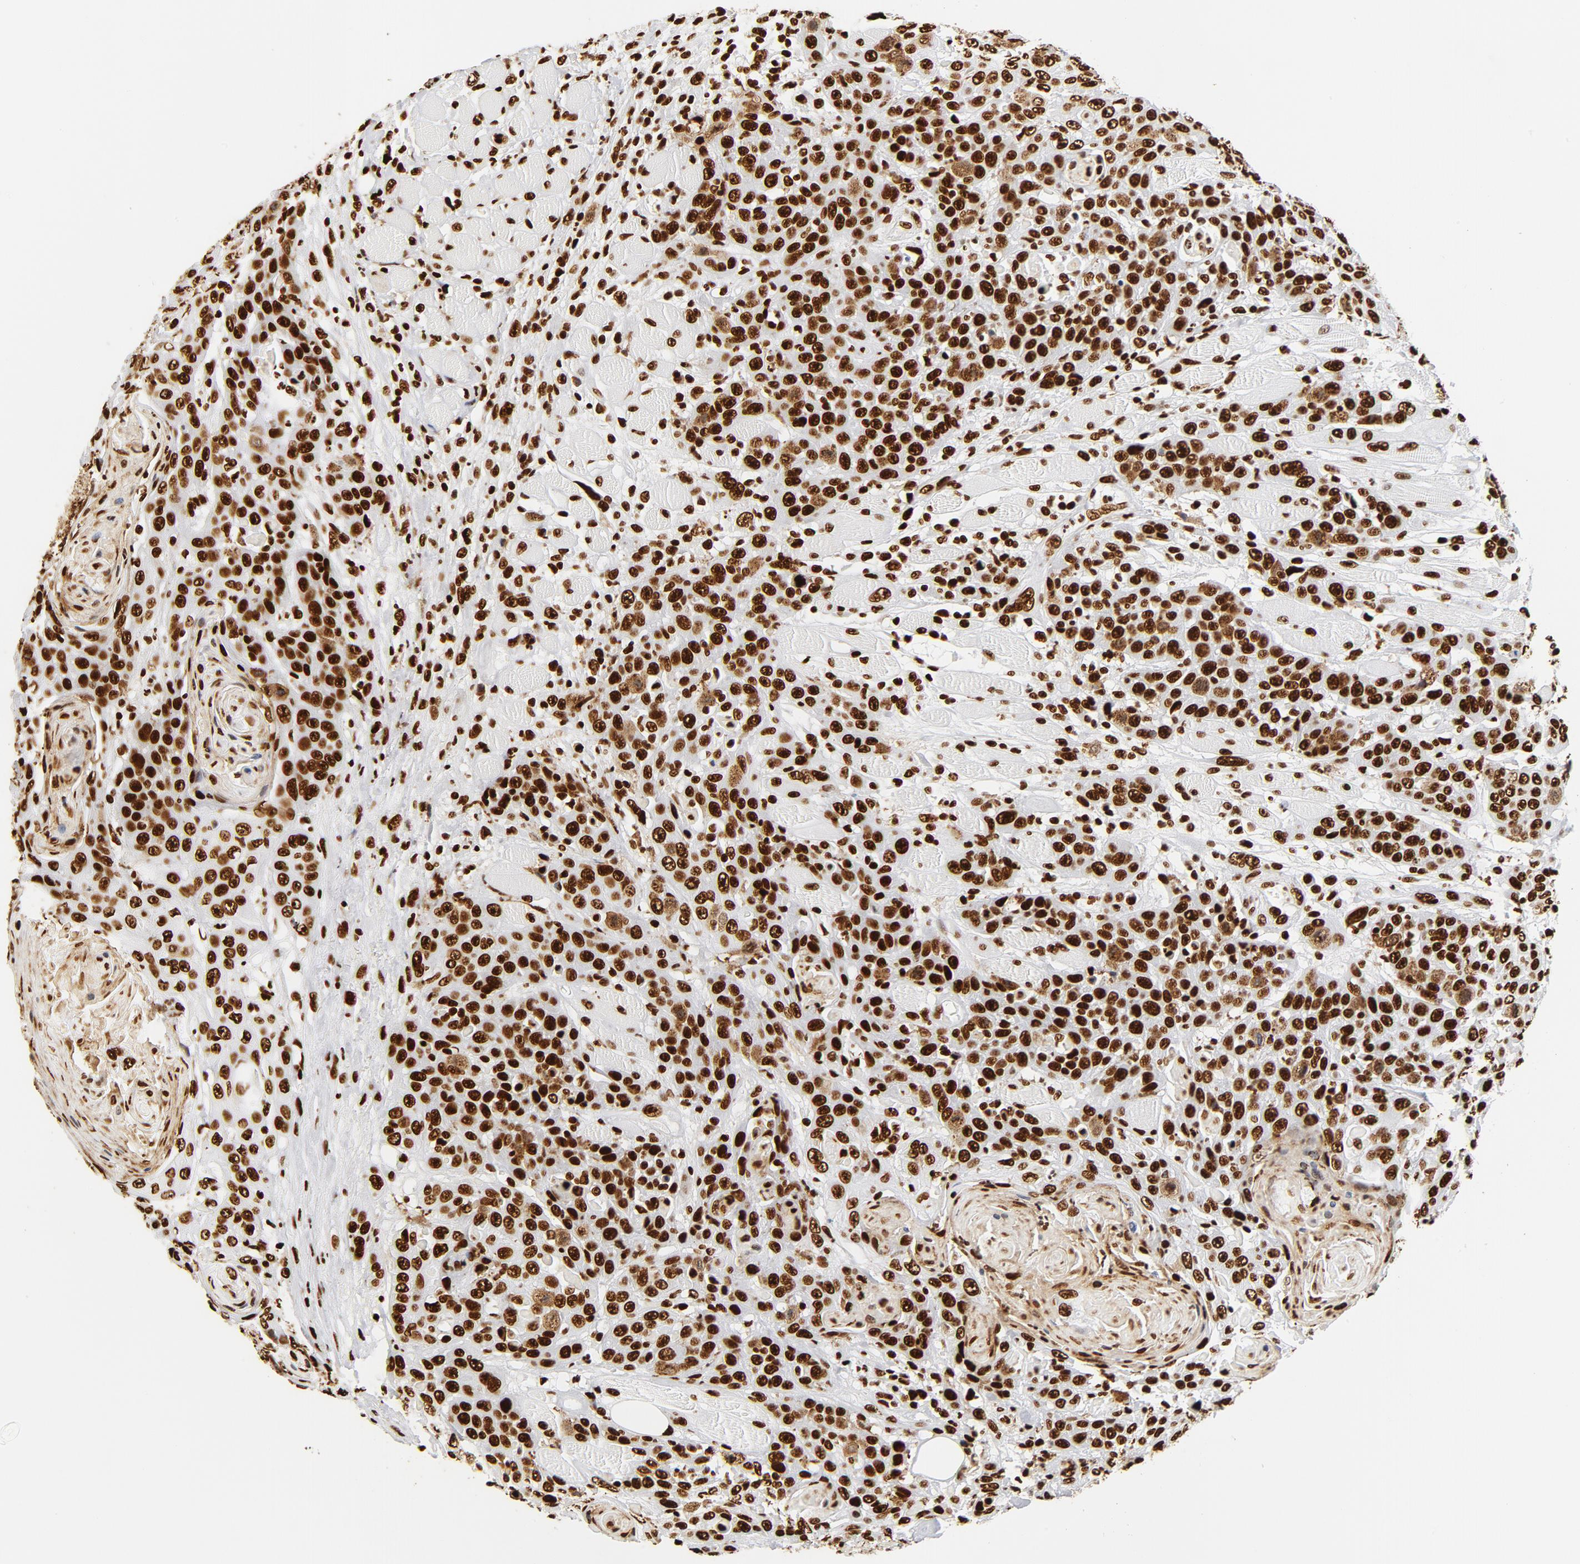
{"staining": {"intensity": "strong", "quantity": ">75%", "location": "nuclear"}, "tissue": "head and neck cancer", "cell_type": "Tumor cells", "image_type": "cancer", "snomed": [{"axis": "morphology", "description": "Squamous cell carcinoma, NOS"}, {"axis": "topography", "description": "Head-Neck"}], "caption": "Protein expression analysis of head and neck cancer demonstrates strong nuclear positivity in approximately >75% of tumor cells.", "gene": "XRCC6", "patient": {"sex": "female", "age": 84}}